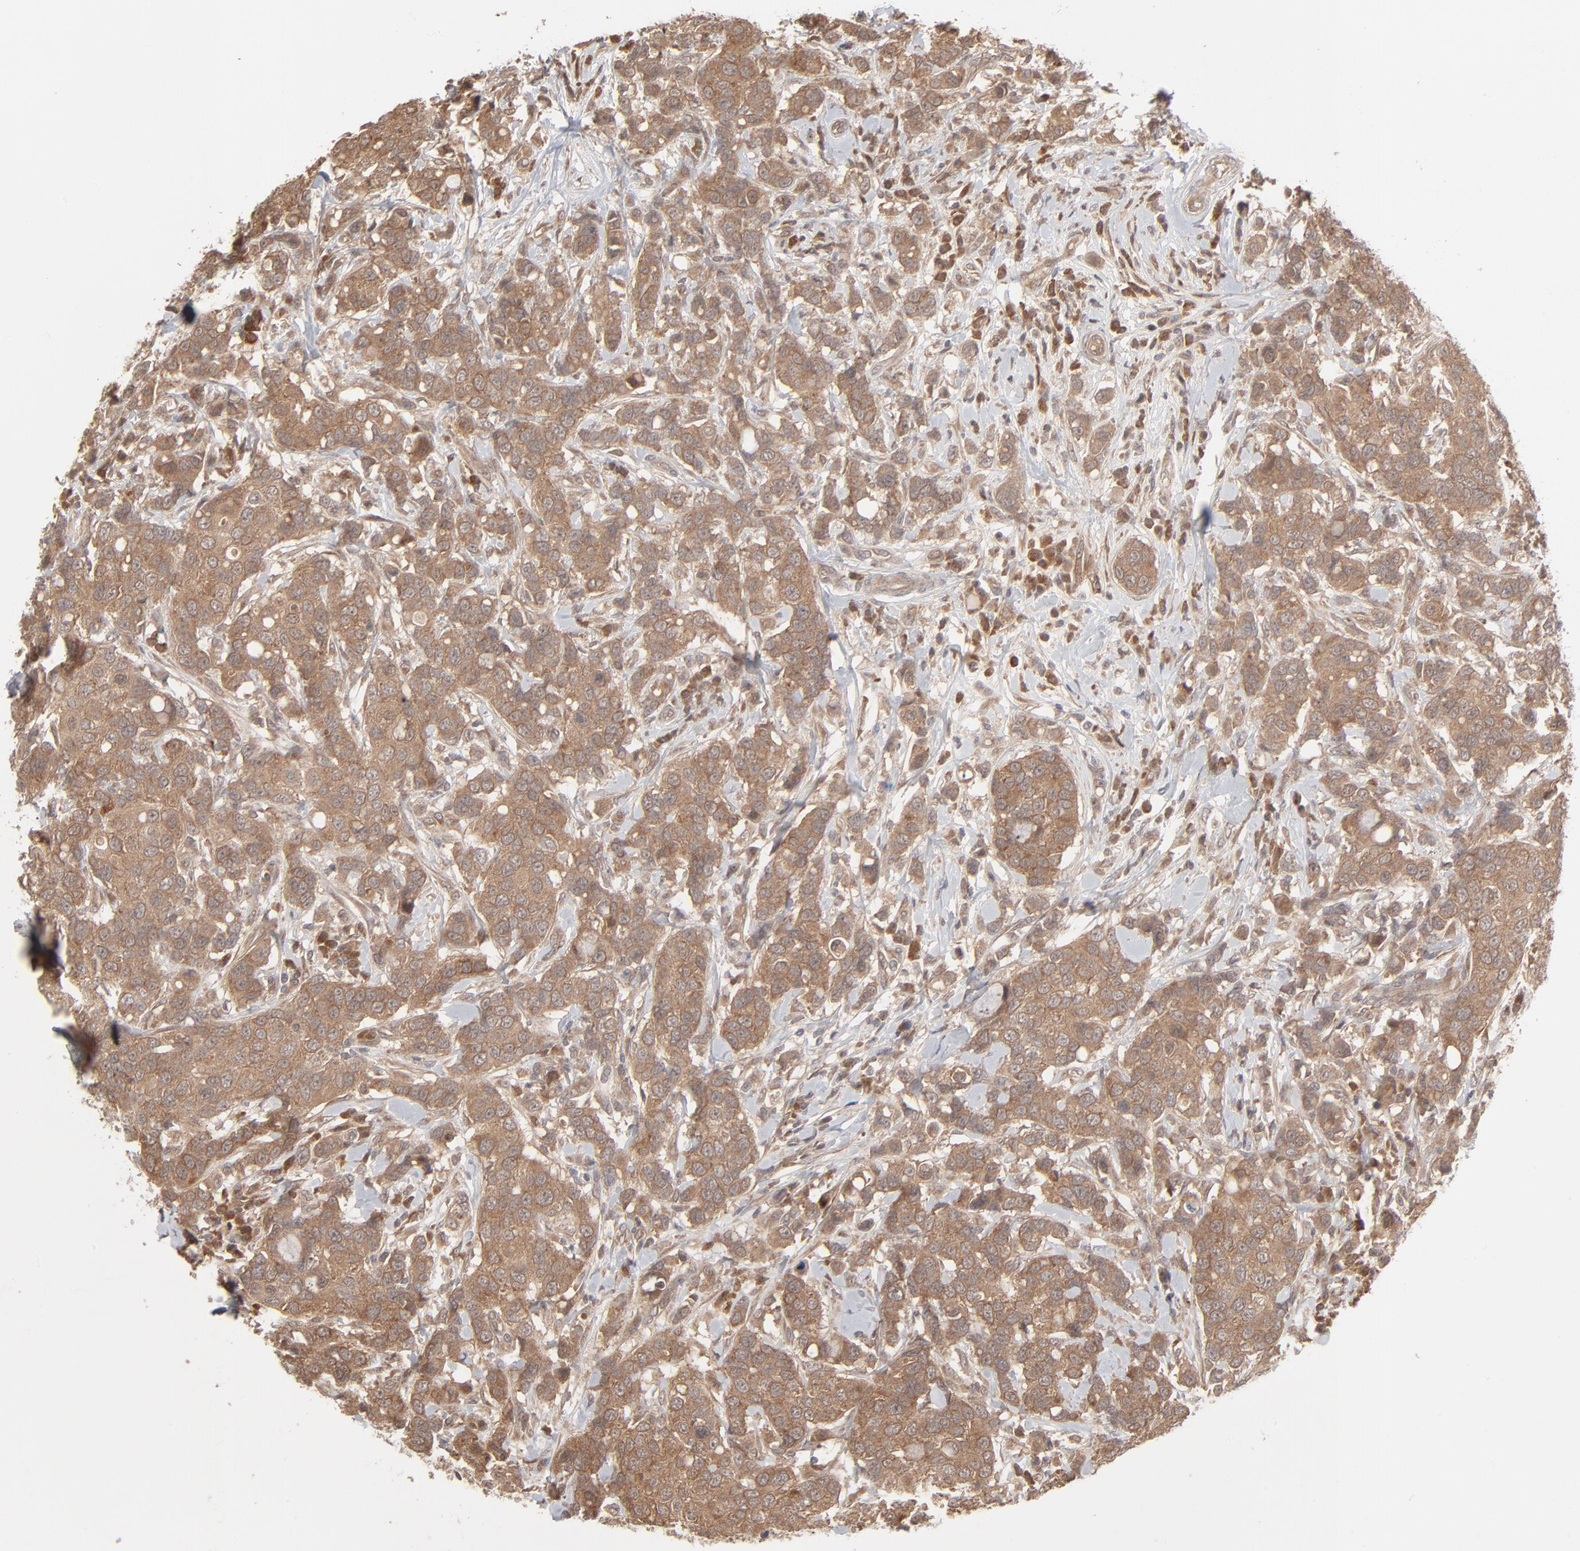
{"staining": {"intensity": "moderate", "quantity": ">75%", "location": "cytoplasmic/membranous"}, "tissue": "breast cancer", "cell_type": "Tumor cells", "image_type": "cancer", "snomed": [{"axis": "morphology", "description": "Duct carcinoma"}, {"axis": "topography", "description": "Breast"}], "caption": "Intraductal carcinoma (breast) stained with a protein marker reveals moderate staining in tumor cells.", "gene": "SCFD1", "patient": {"sex": "female", "age": 27}}